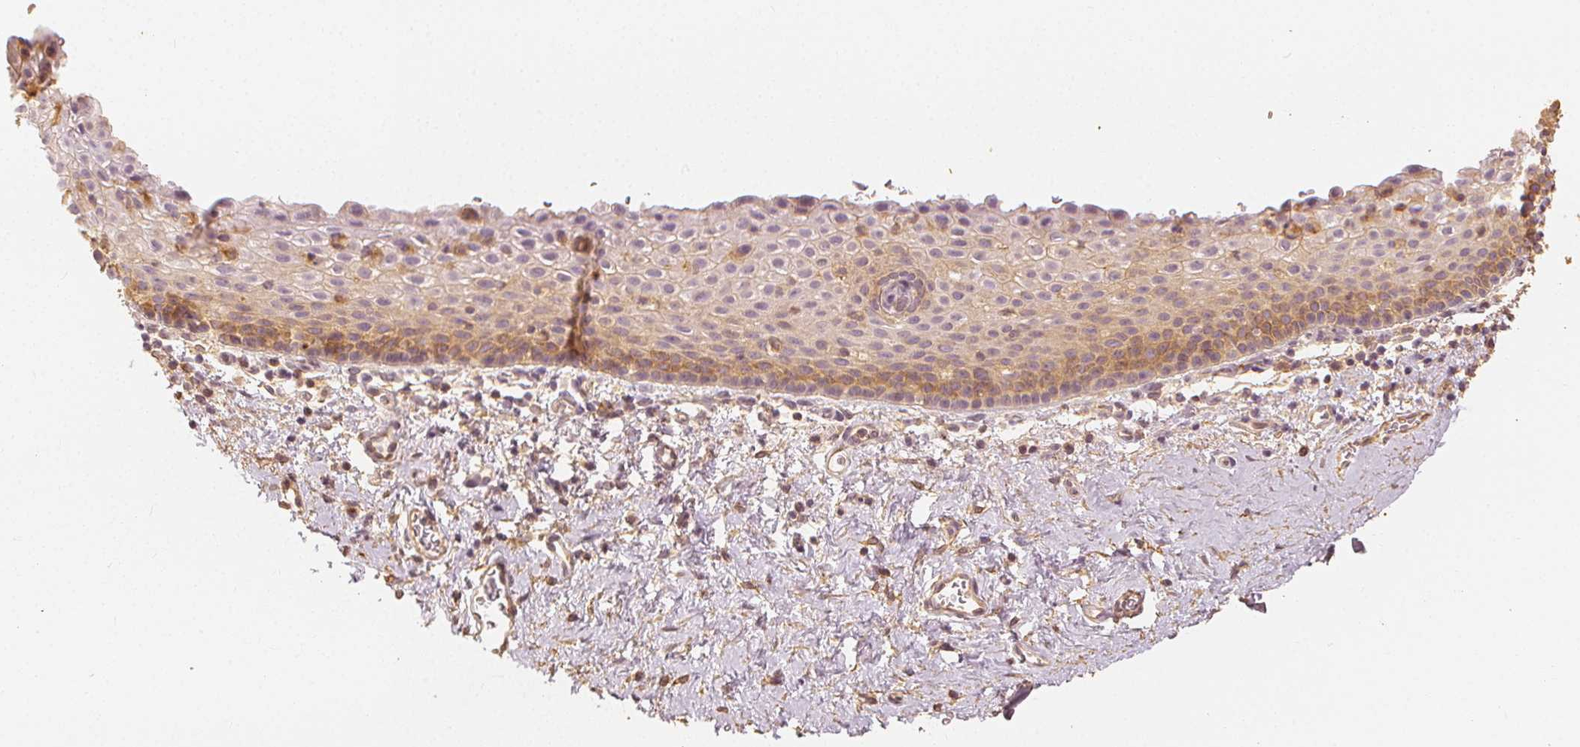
{"staining": {"intensity": "weak", "quantity": "<25%", "location": "cytoplasmic/membranous"}, "tissue": "vagina", "cell_type": "Squamous epithelial cells", "image_type": "normal", "snomed": [{"axis": "morphology", "description": "Normal tissue, NOS"}, {"axis": "topography", "description": "Vagina"}], "caption": "This is an immunohistochemistry micrograph of normal human vagina. There is no staining in squamous epithelial cells.", "gene": "ARHGAP26", "patient": {"sex": "female", "age": 61}}